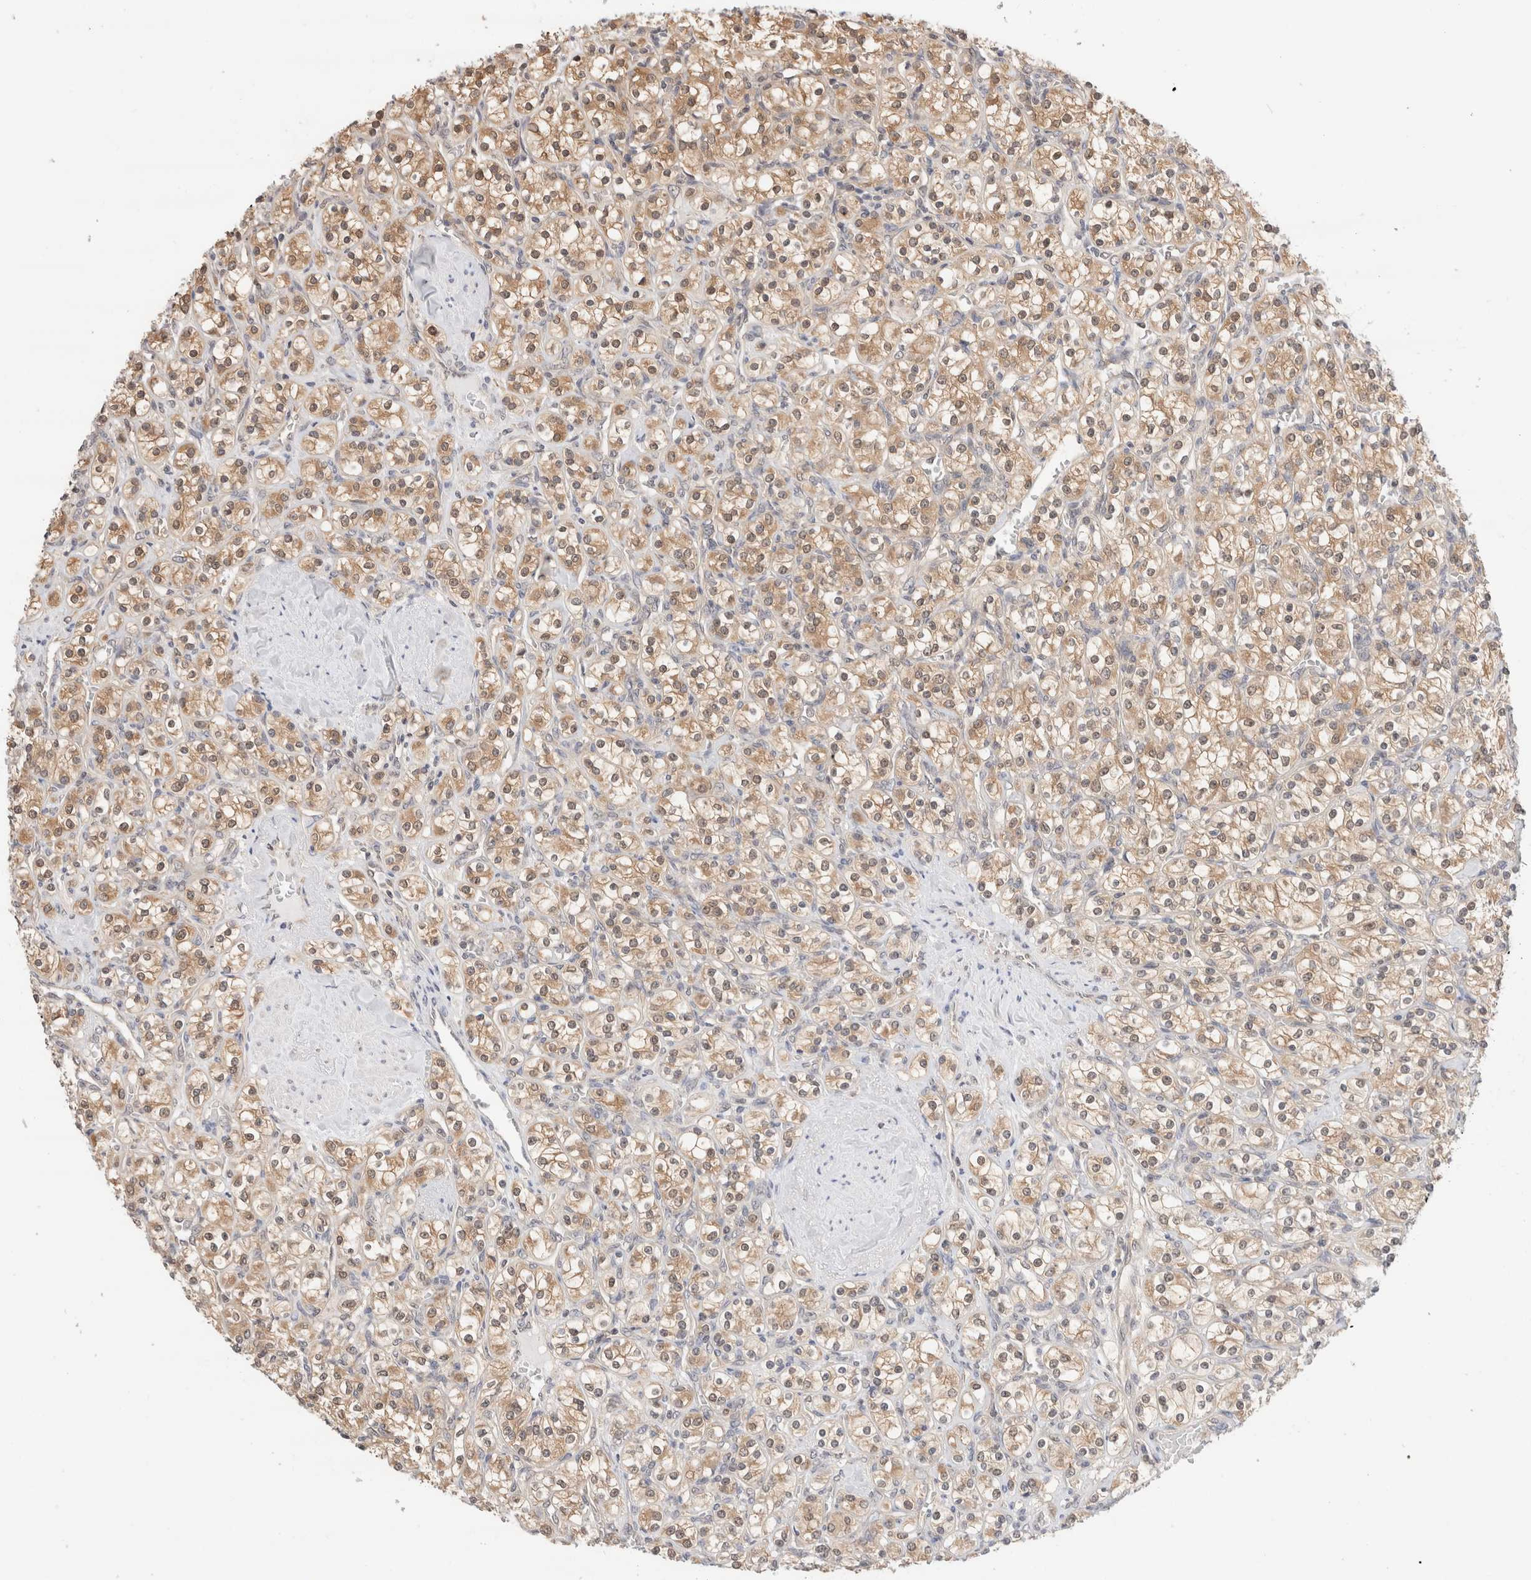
{"staining": {"intensity": "moderate", "quantity": ">75%", "location": "cytoplasmic/membranous"}, "tissue": "renal cancer", "cell_type": "Tumor cells", "image_type": "cancer", "snomed": [{"axis": "morphology", "description": "Adenocarcinoma, NOS"}, {"axis": "topography", "description": "Kidney"}], "caption": "Immunohistochemical staining of human renal adenocarcinoma demonstrates medium levels of moderate cytoplasmic/membranous expression in approximately >75% of tumor cells.", "gene": "C17orf97", "patient": {"sex": "male", "age": 77}}